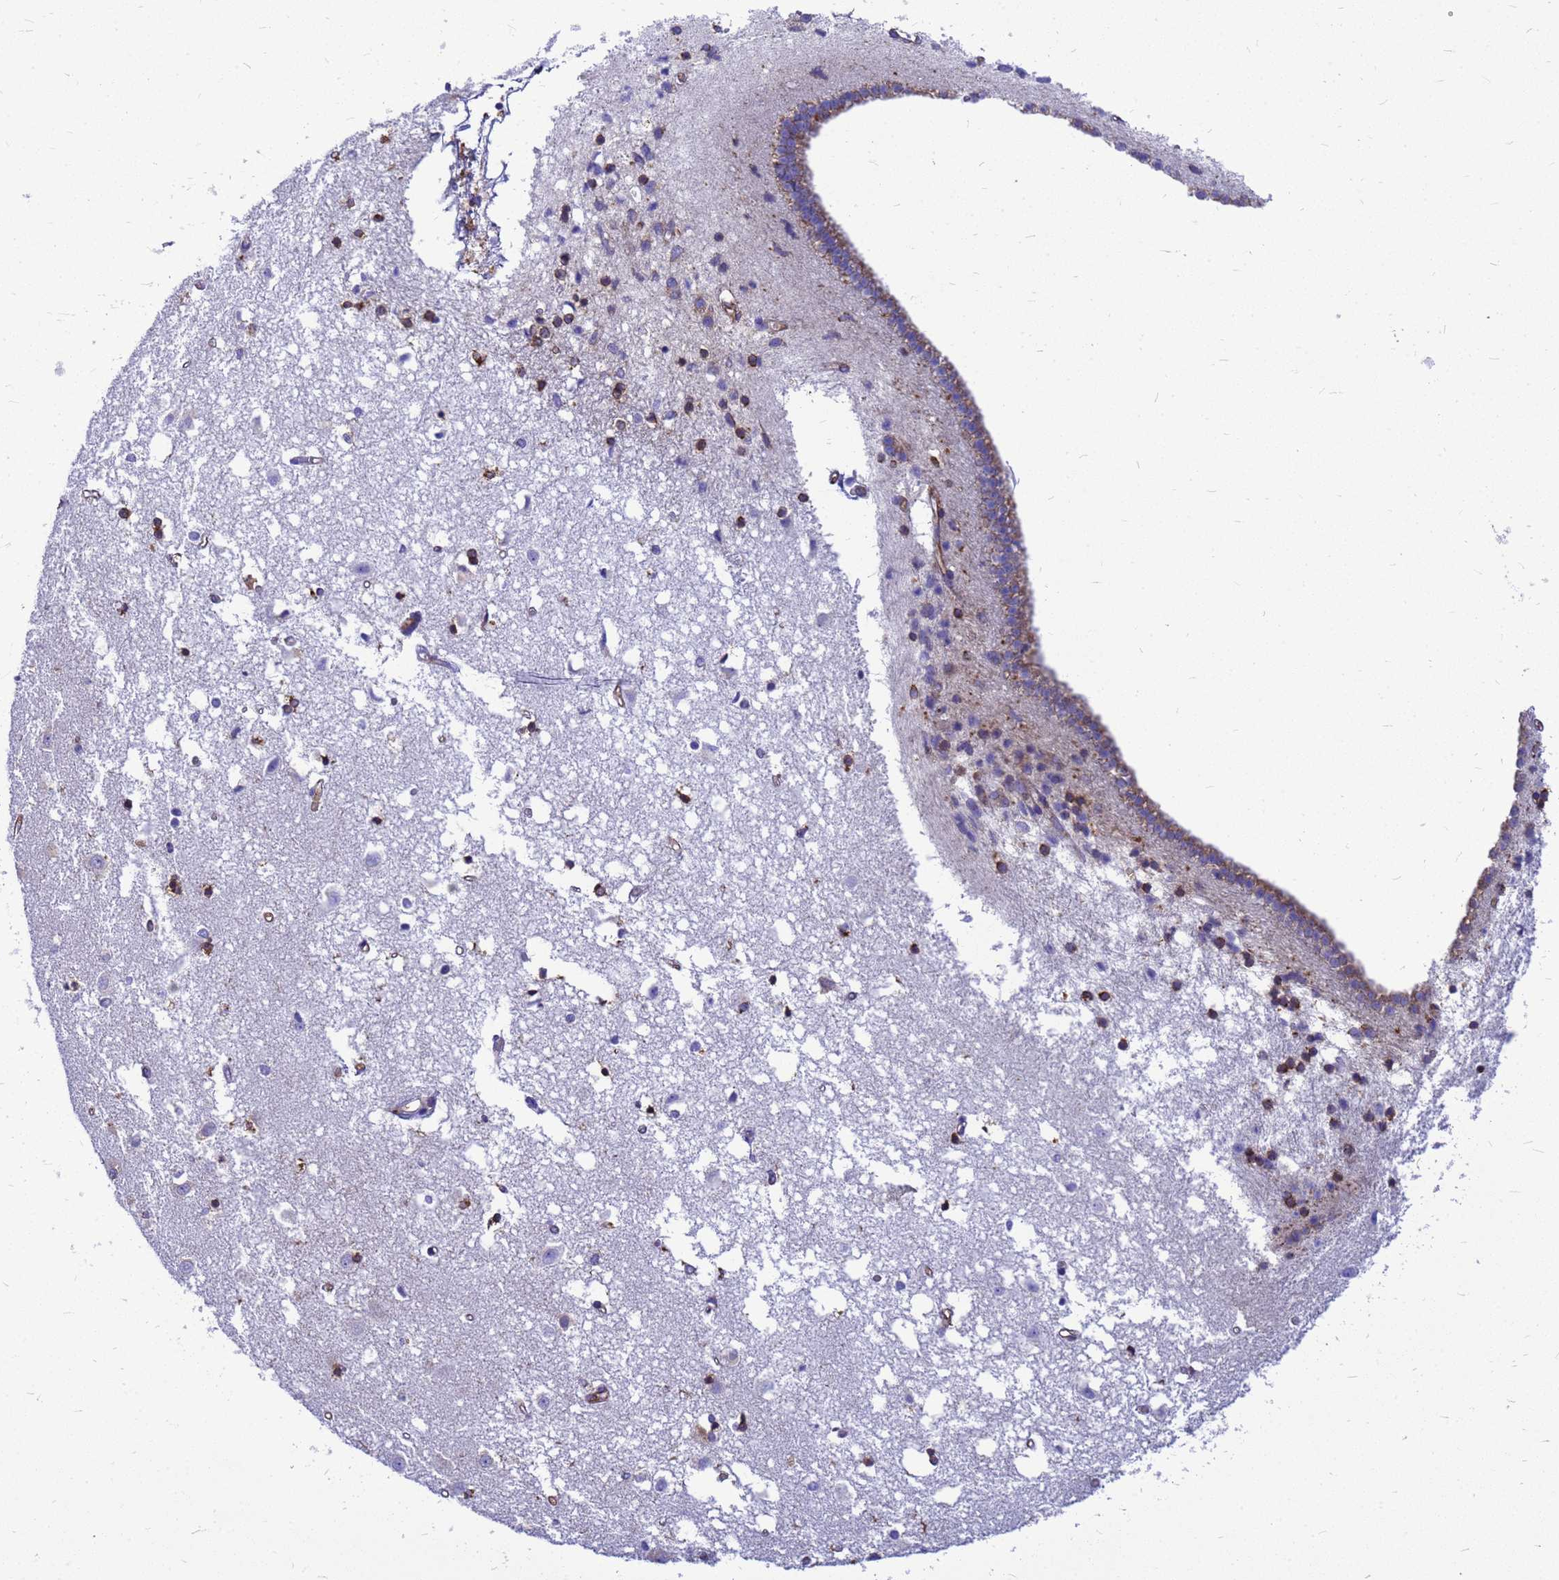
{"staining": {"intensity": "moderate", "quantity": "25%-75%", "location": "cytoplasmic/membranous"}, "tissue": "caudate", "cell_type": "Glial cells", "image_type": "normal", "snomed": [{"axis": "morphology", "description": "Normal tissue, NOS"}, {"axis": "topography", "description": "Lateral ventricle wall"}], "caption": "Protein staining displays moderate cytoplasmic/membranous positivity in approximately 25%-75% of glial cells in unremarkable caudate.", "gene": "EEF1D", "patient": {"sex": "male", "age": 45}}